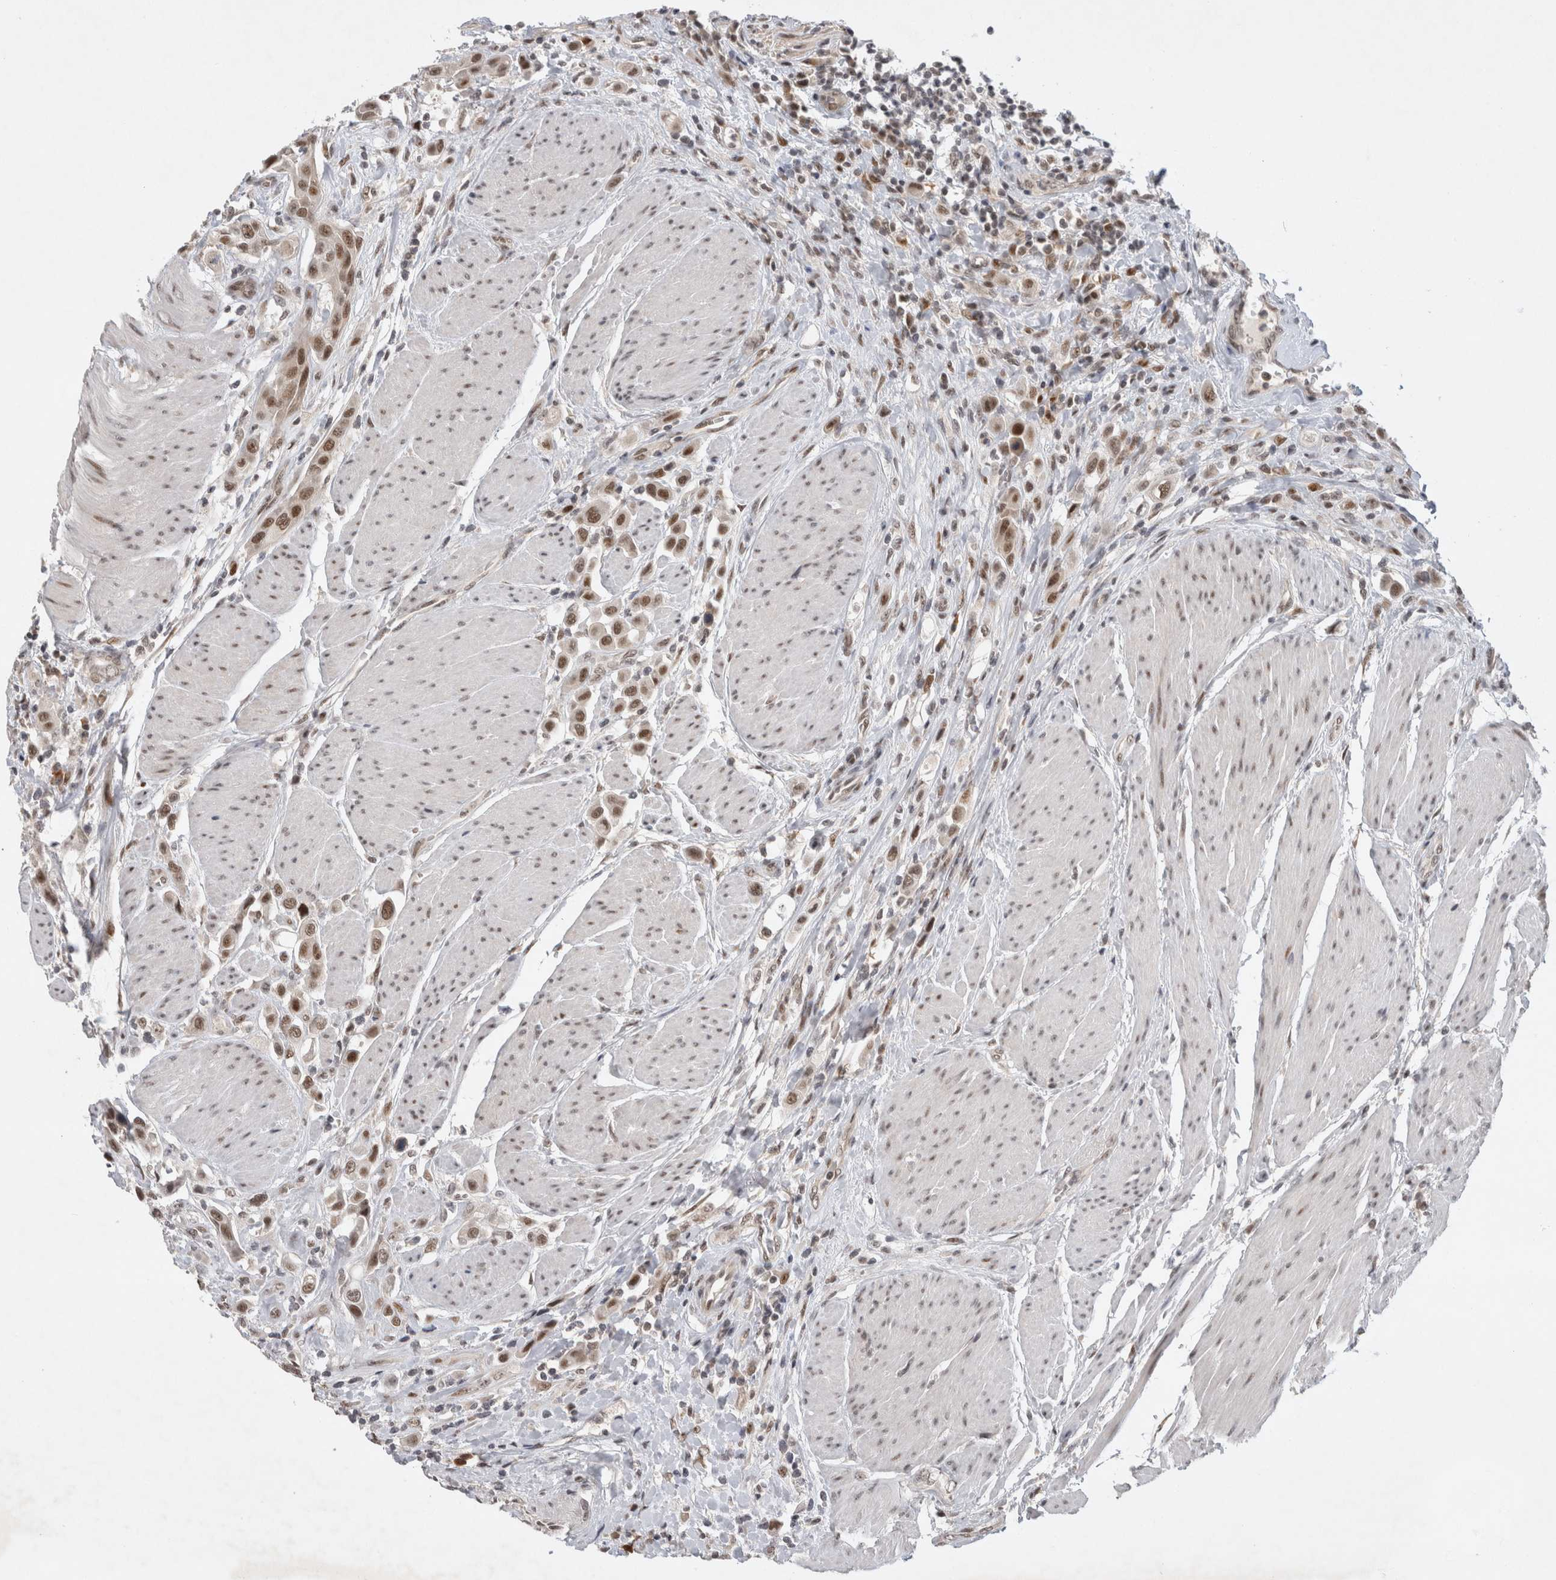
{"staining": {"intensity": "moderate", "quantity": ">75%", "location": "nuclear"}, "tissue": "urothelial cancer", "cell_type": "Tumor cells", "image_type": "cancer", "snomed": [{"axis": "morphology", "description": "Urothelial carcinoma, High grade"}, {"axis": "topography", "description": "Urinary bladder"}], "caption": "This is a micrograph of immunohistochemistry staining of high-grade urothelial carcinoma, which shows moderate expression in the nuclear of tumor cells.", "gene": "HESX1", "patient": {"sex": "male", "age": 50}}